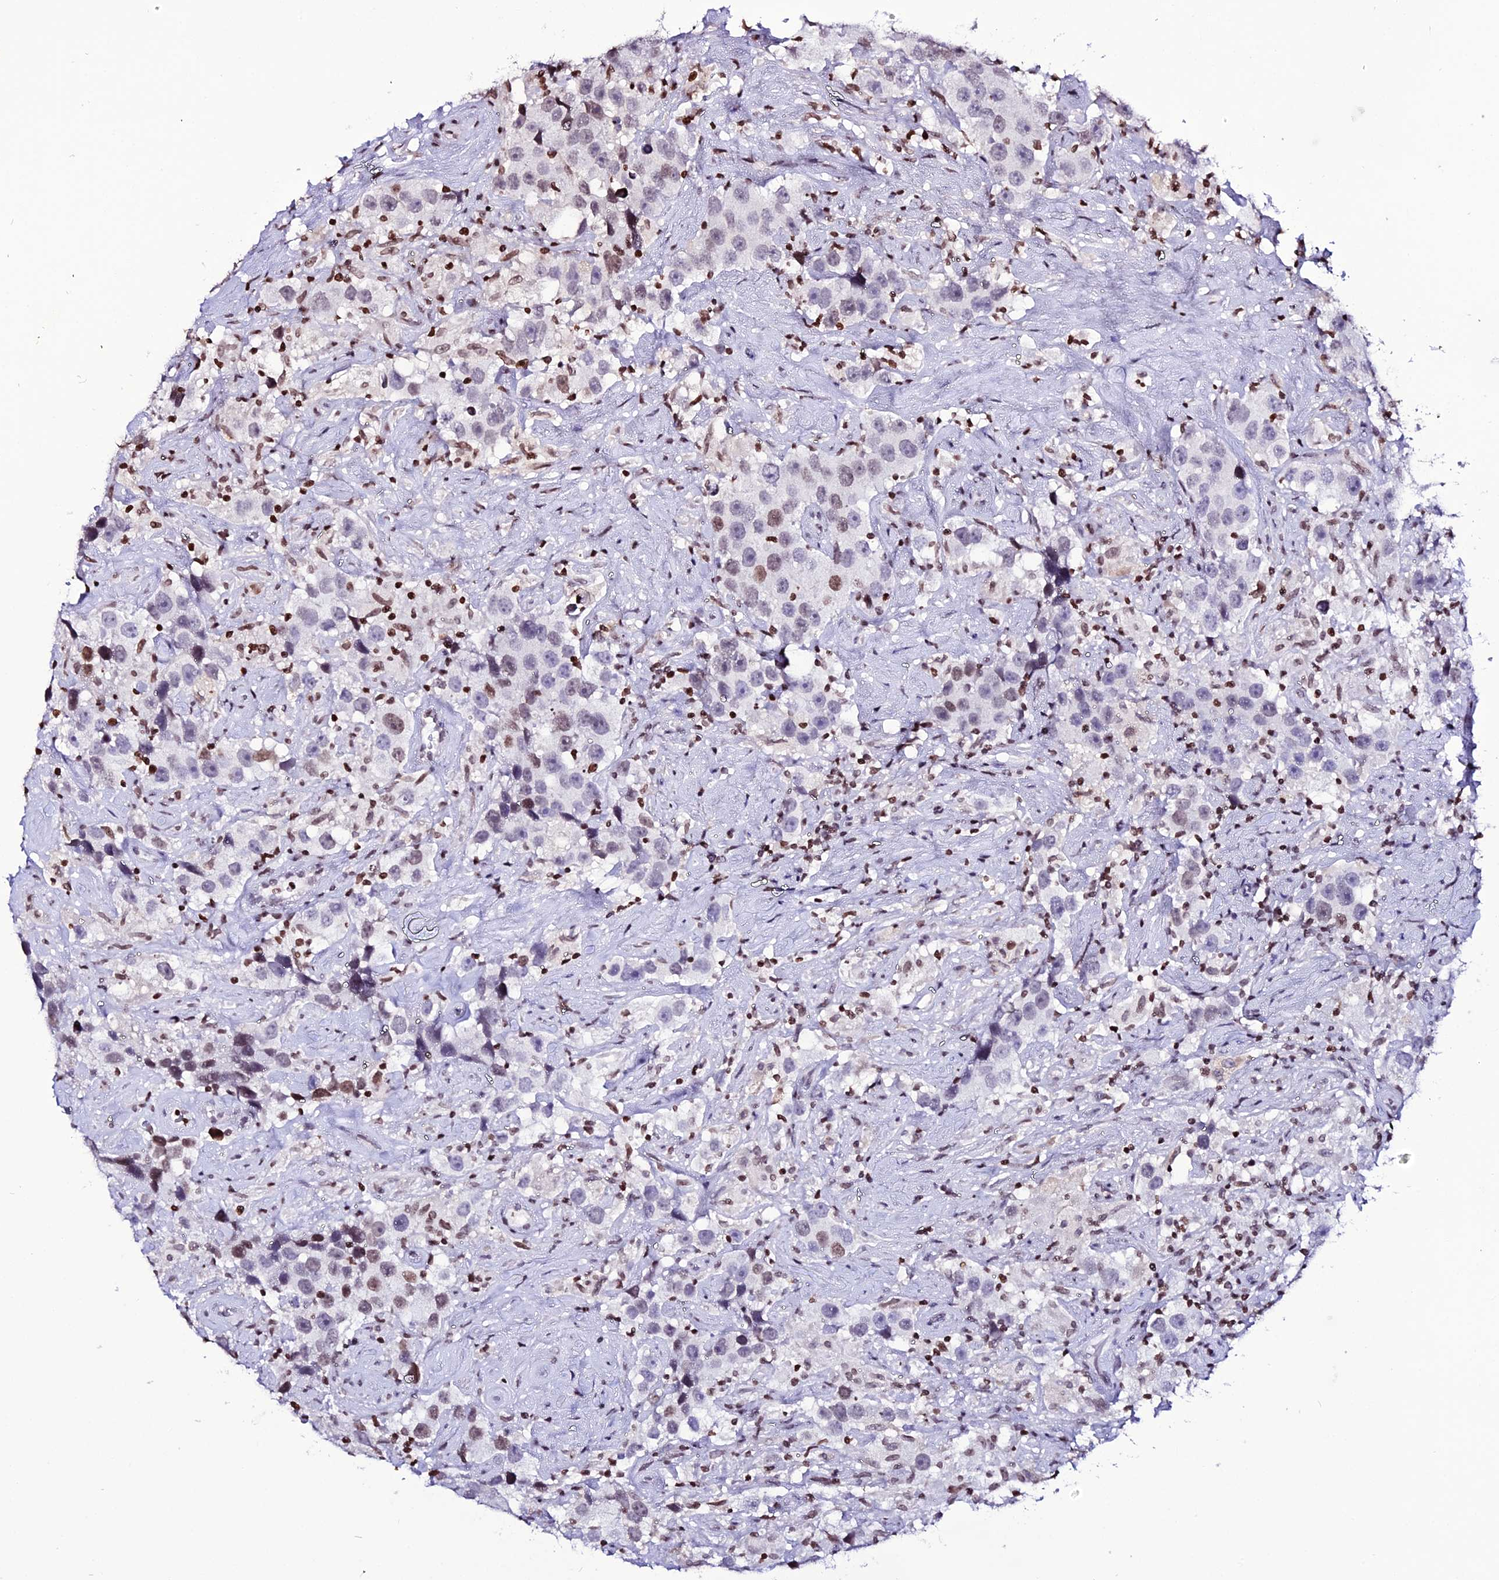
{"staining": {"intensity": "moderate", "quantity": "<25%", "location": "nuclear"}, "tissue": "testis cancer", "cell_type": "Tumor cells", "image_type": "cancer", "snomed": [{"axis": "morphology", "description": "Seminoma, NOS"}, {"axis": "topography", "description": "Testis"}], "caption": "The image exhibits immunohistochemical staining of testis seminoma. There is moderate nuclear positivity is identified in approximately <25% of tumor cells.", "gene": "MACROH2A2", "patient": {"sex": "male", "age": 49}}